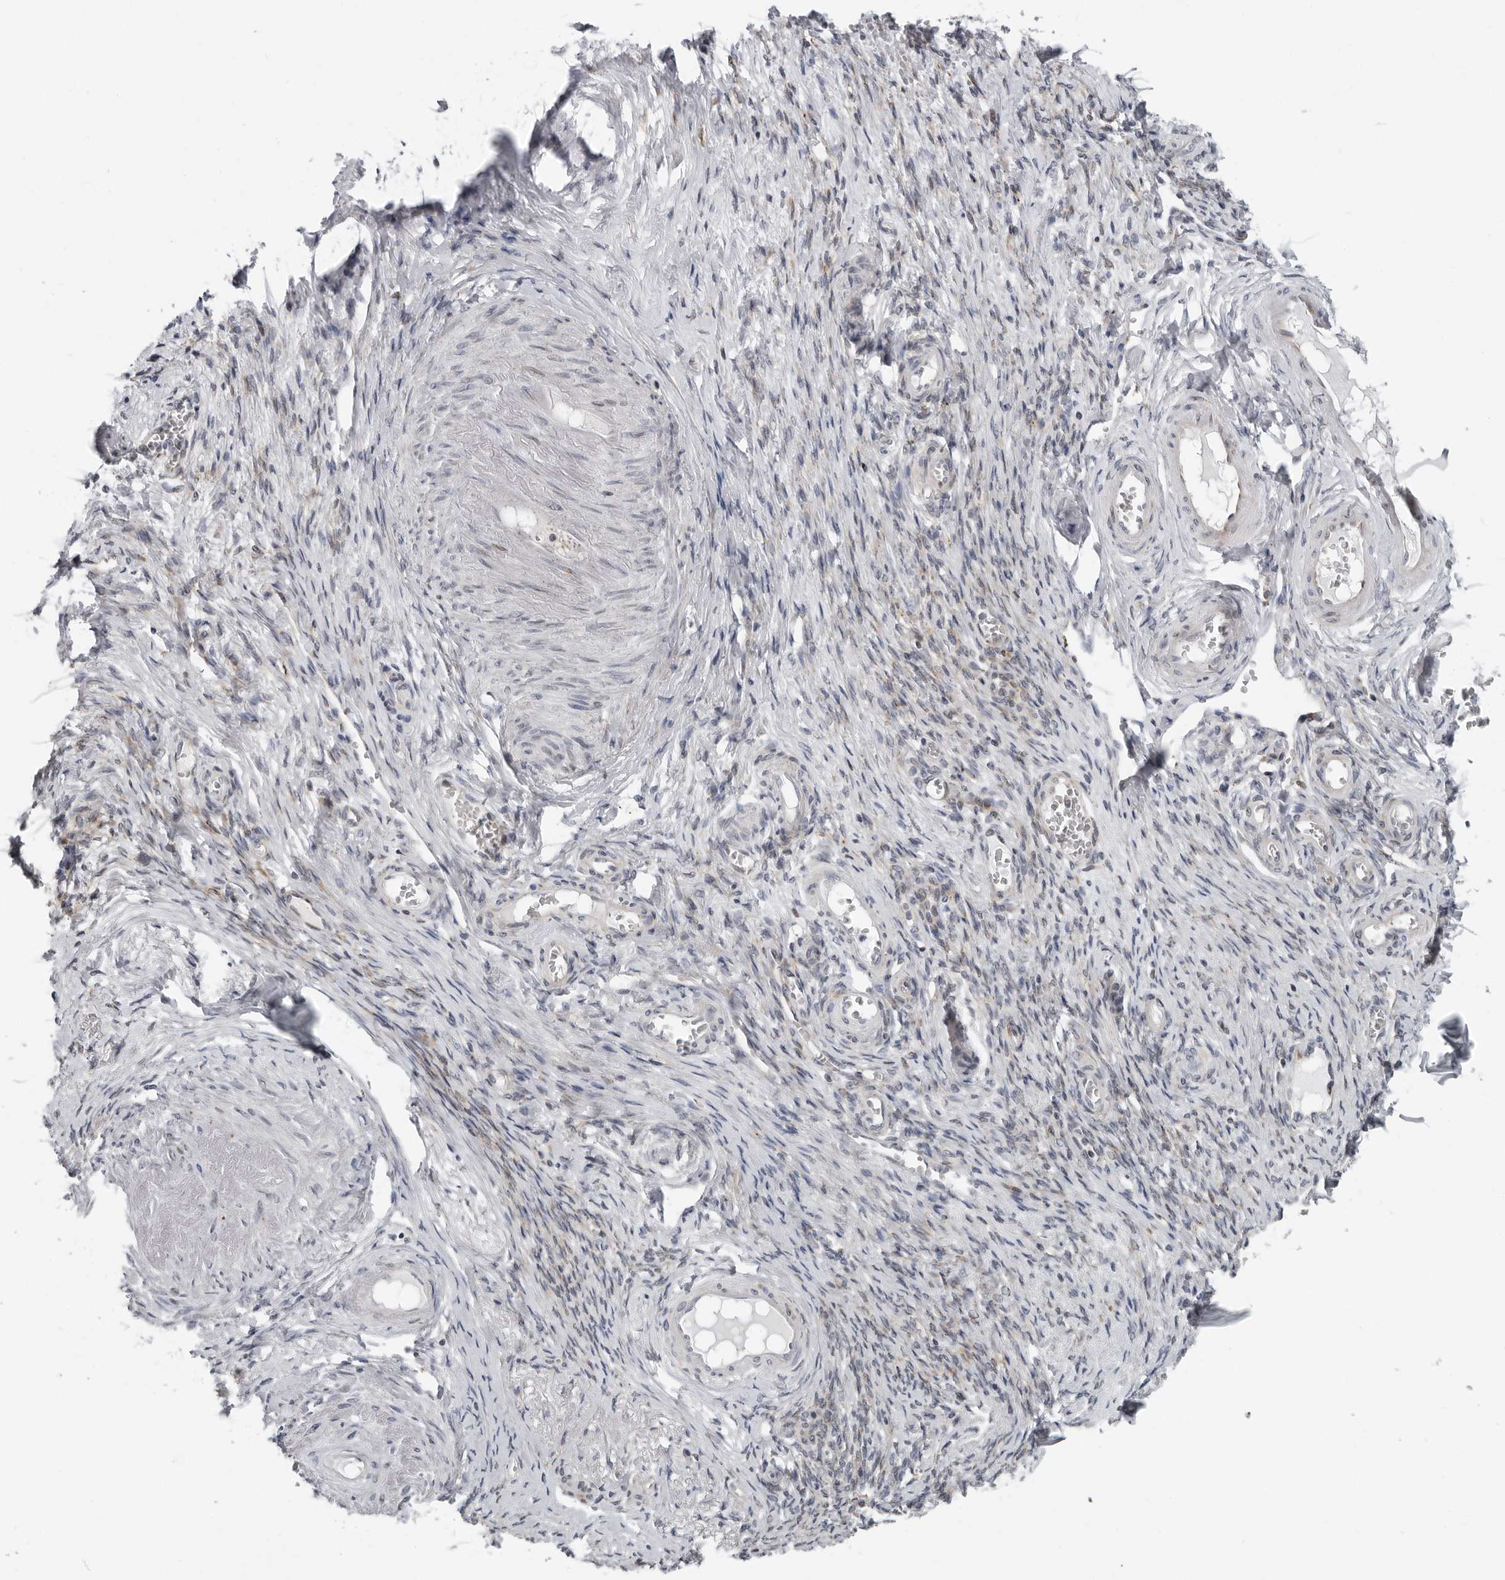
{"staining": {"intensity": "negative", "quantity": "none", "location": "none"}, "tissue": "adipose tissue", "cell_type": "Adipocytes", "image_type": "normal", "snomed": [{"axis": "morphology", "description": "Normal tissue, NOS"}, {"axis": "topography", "description": "Vascular tissue"}, {"axis": "topography", "description": "Fallopian tube"}, {"axis": "topography", "description": "Ovary"}], "caption": "Immunohistochemical staining of normal adipose tissue exhibits no significant expression in adipocytes.", "gene": "ALPK2", "patient": {"sex": "female", "age": 67}}